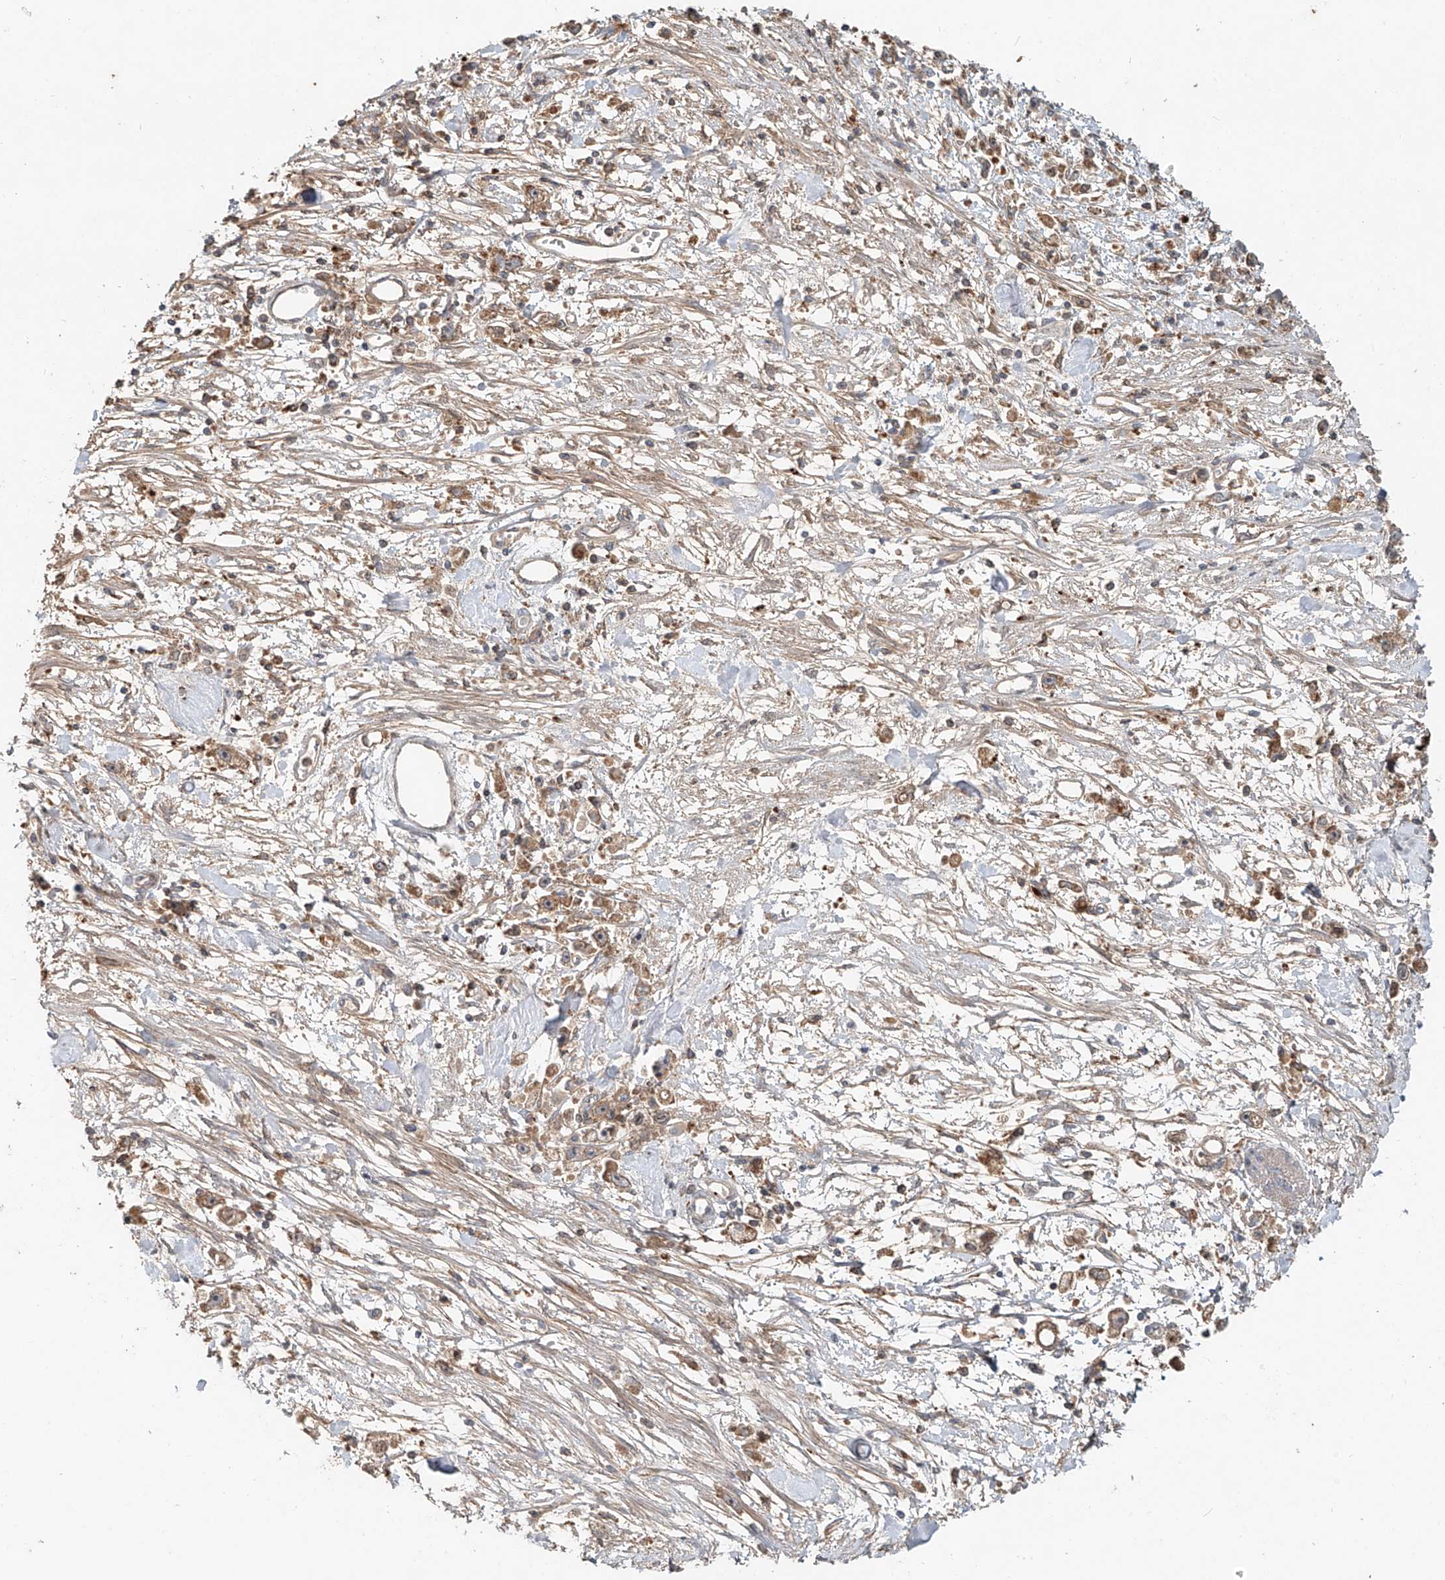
{"staining": {"intensity": "moderate", "quantity": ">75%", "location": "cytoplasmic/membranous"}, "tissue": "stomach cancer", "cell_type": "Tumor cells", "image_type": "cancer", "snomed": [{"axis": "morphology", "description": "Adenocarcinoma, NOS"}, {"axis": "topography", "description": "Stomach"}], "caption": "Stomach cancer stained with DAB IHC reveals medium levels of moderate cytoplasmic/membranous expression in approximately >75% of tumor cells.", "gene": "IER5", "patient": {"sex": "female", "age": 59}}